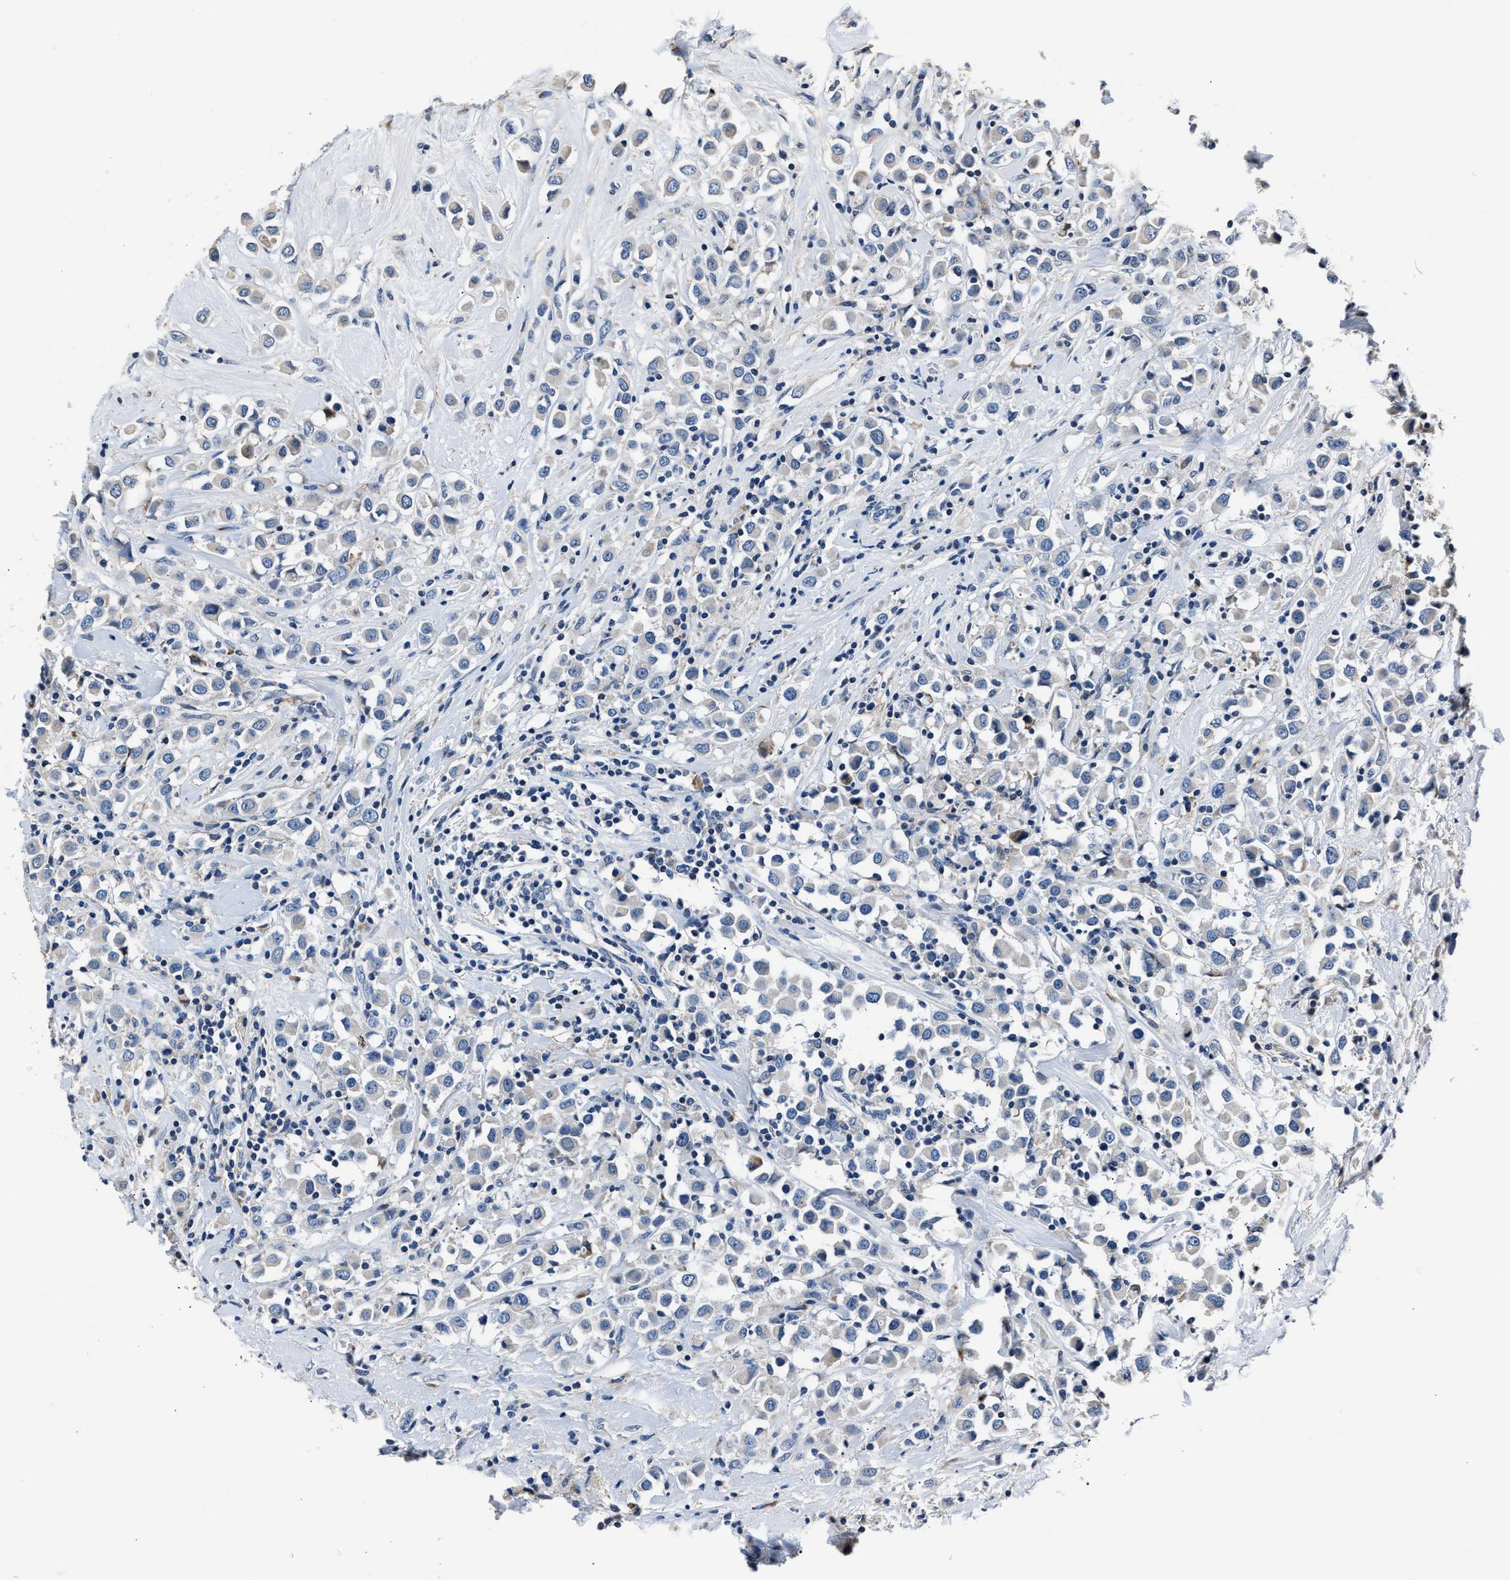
{"staining": {"intensity": "negative", "quantity": "none", "location": "none"}, "tissue": "breast cancer", "cell_type": "Tumor cells", "image_type": "cancer", "snomed": [{"axis": "morphology", "description": "Duct carcinoma"}, {"axis": "topography", "description": "Breast"}], "caption": "Tumor cells are negative for protein expression in human breast cancer (intraductal carcinoma).", "gene": "DNAJC24", "patient": {"sex": "female", "age": 61}}